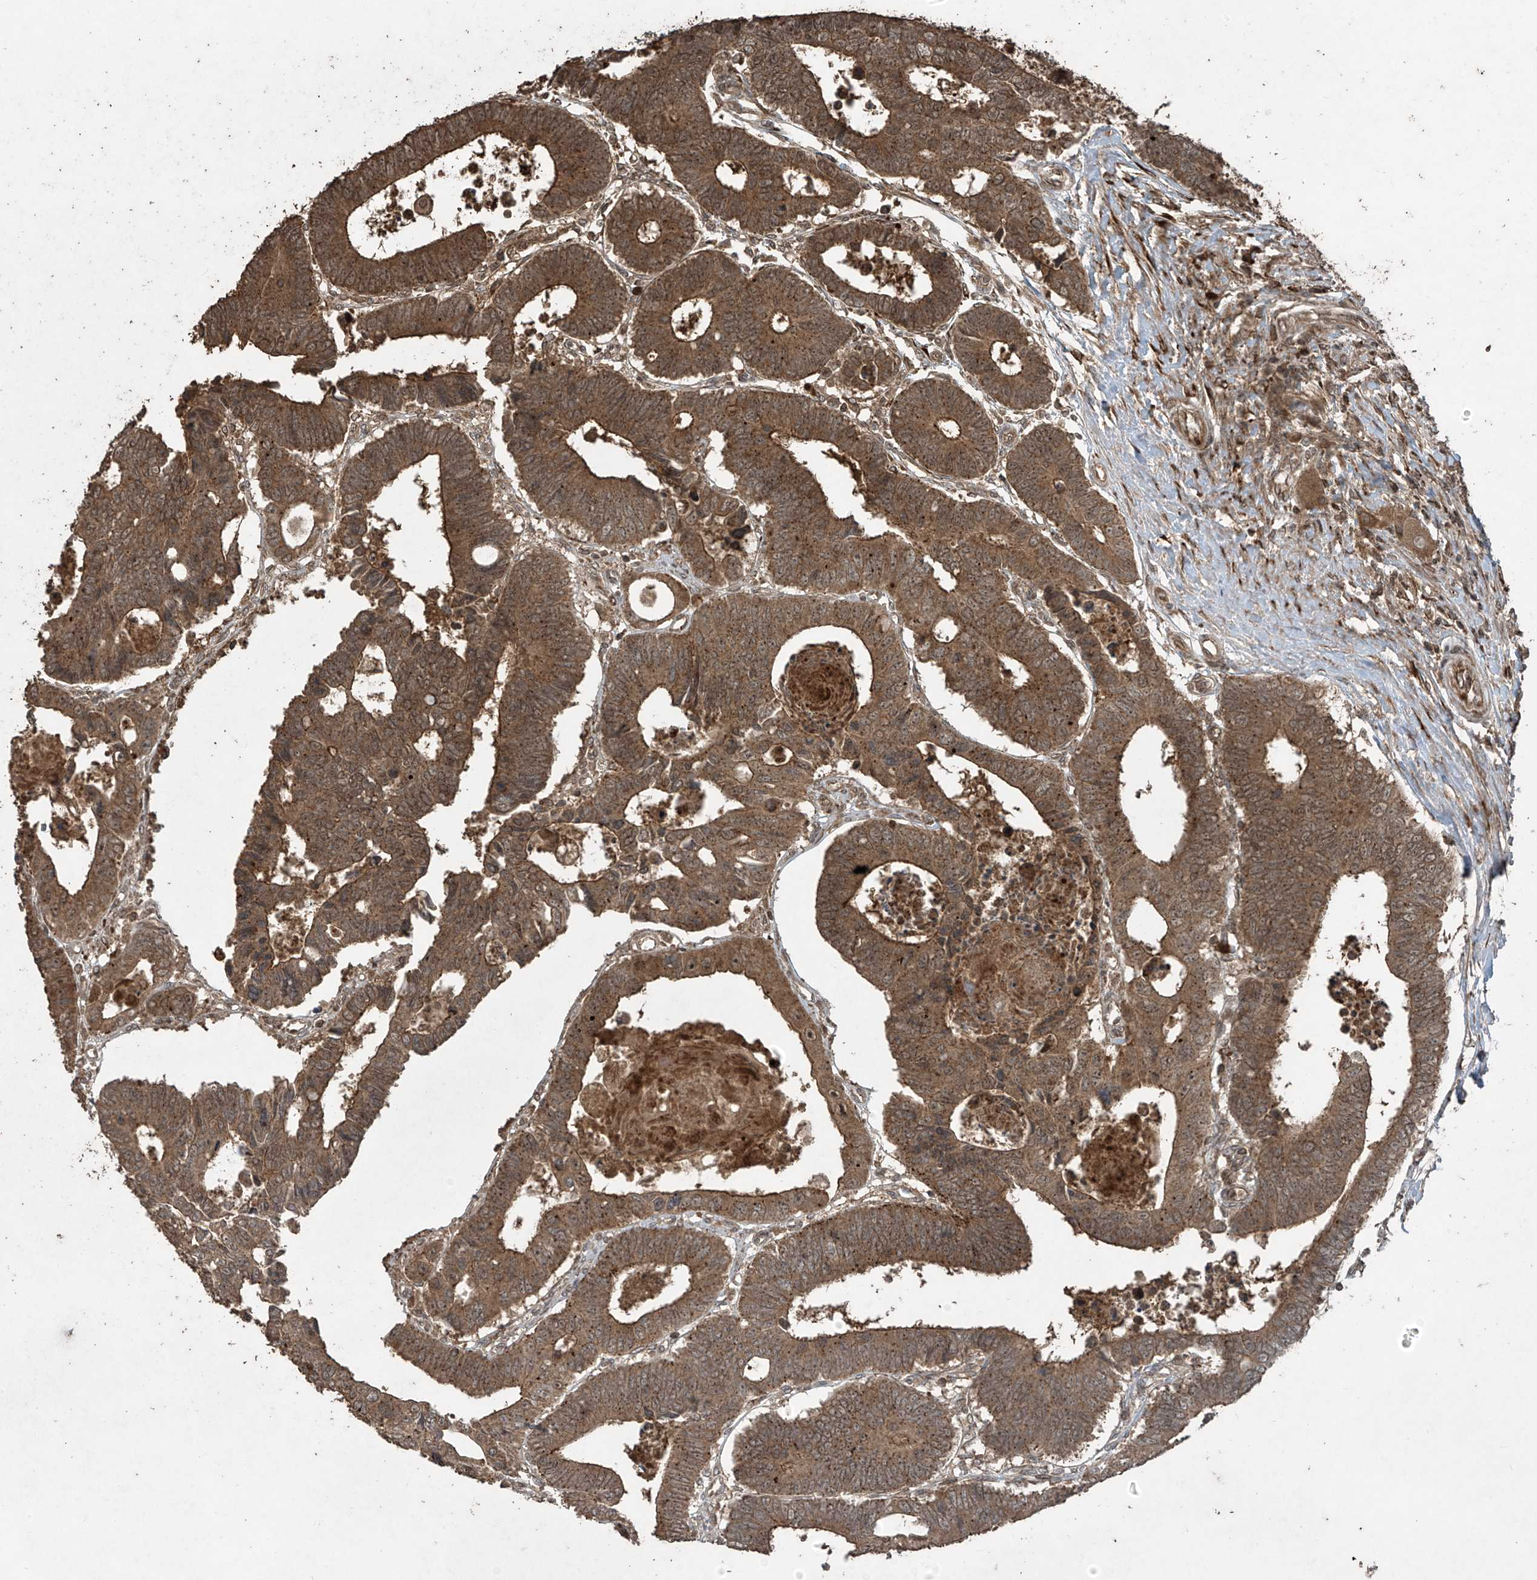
{"staining": {"intensity": "moderate", "quantity": ">75%", "location": "cytoplasmic/membranous"}, "tissue": "colorectal cancer", "cell_type": "Tumor cells", "image_type": "cancer", "snomed": [{"axis": "morphology", "description": "Adenocarcinoma, NOS"}, {"axis": "topography", "description": "Rectum"}], "caption": "Protein staining demonstrates moderate cytoplasmic/membranous expression in about >75% of tumor cells in adenocarcinoma (colorectal).", "gene": "PGPEP1", "patient": {"sex": "male", "age": 84}}